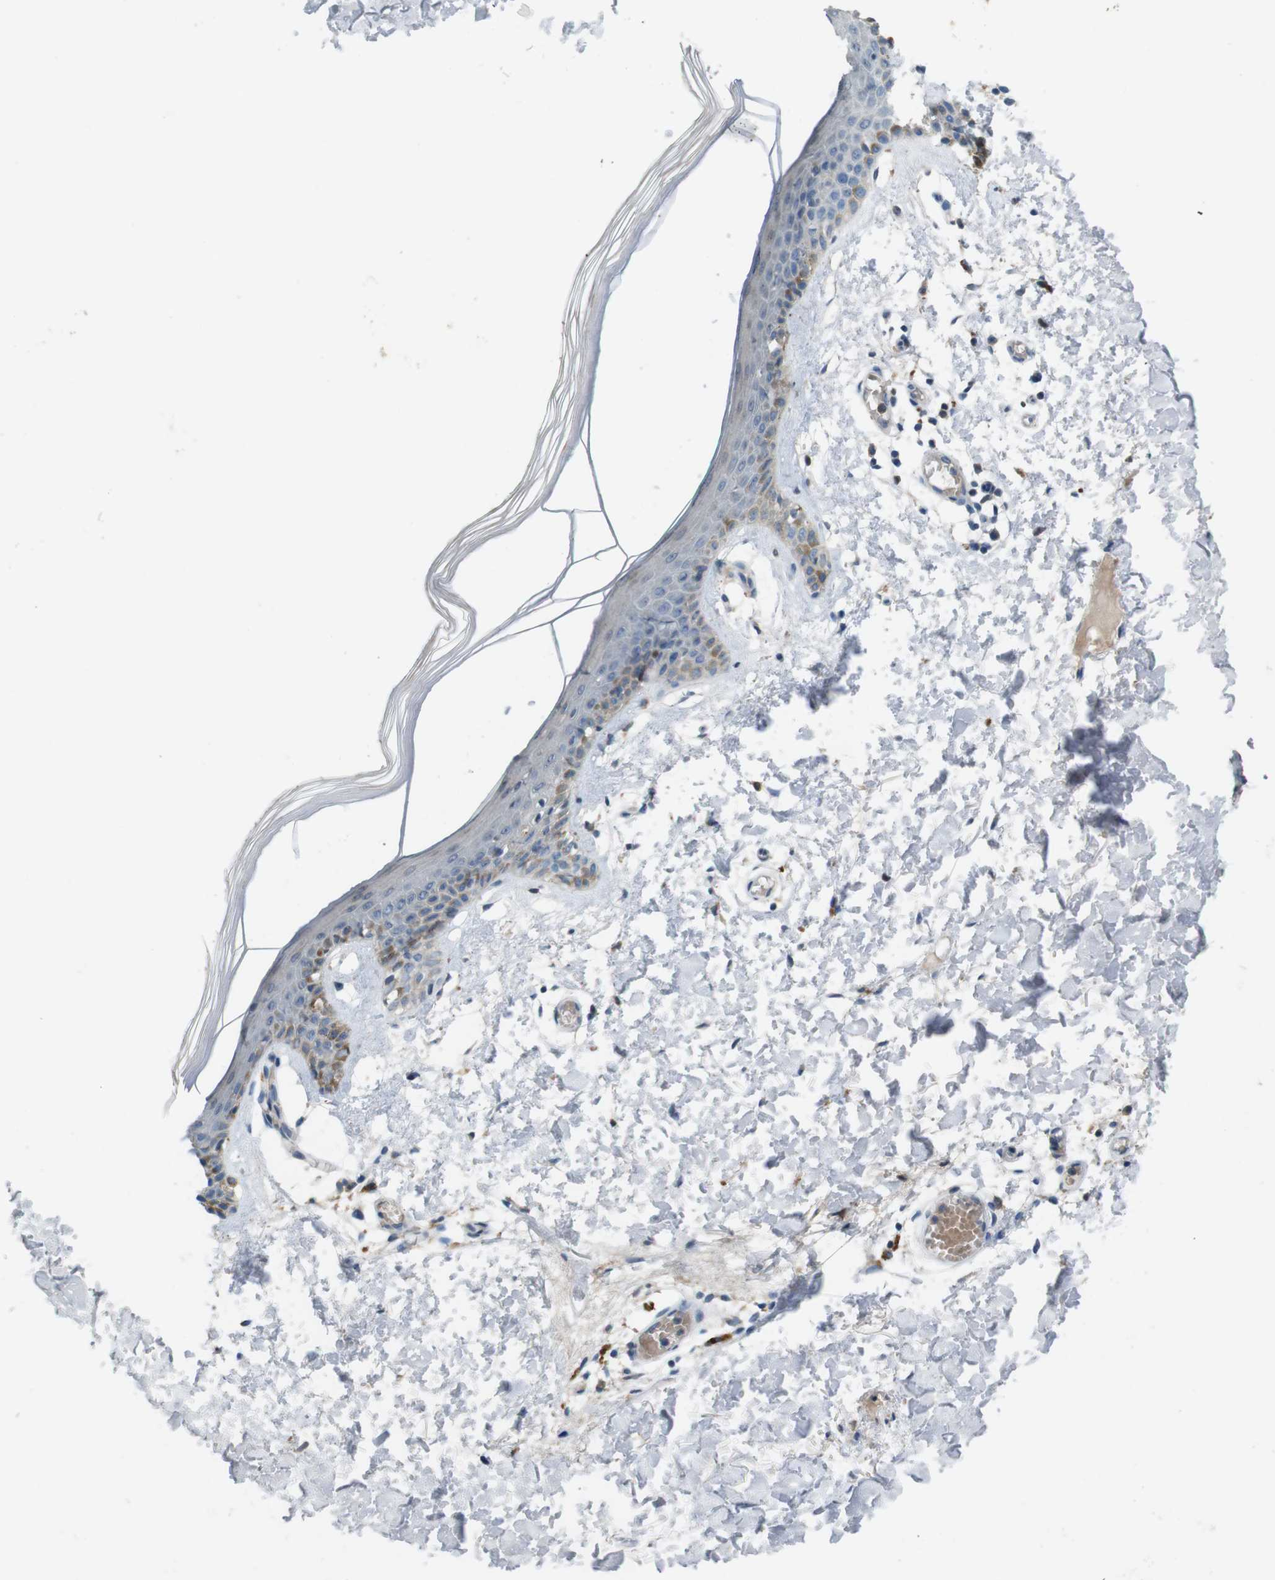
{"staining": {"intensity": "weak", "quantity": "25%-75%", "location": "cytoplasmic/membranous"}, "tissue": "skin", "cell_type": "Fibroblasts", "image_type": "normal", "snomed": [{"axis": "morphology", "description": "Normal tissue, NOS"}, {"axis": "topography", "description": "Skin"}], "caption": "Immunohistochemistry micrograph of benign skin: skin stained using immunohistochemistry shows low levels of weak protein expression localized specifically in the cytoplasmic/membranous of fibroblasts, appearing as a cytoplasmic/membranous brown color.", "gene": "MOGAT3", "patient": {"sex": "male", "age": 53}}